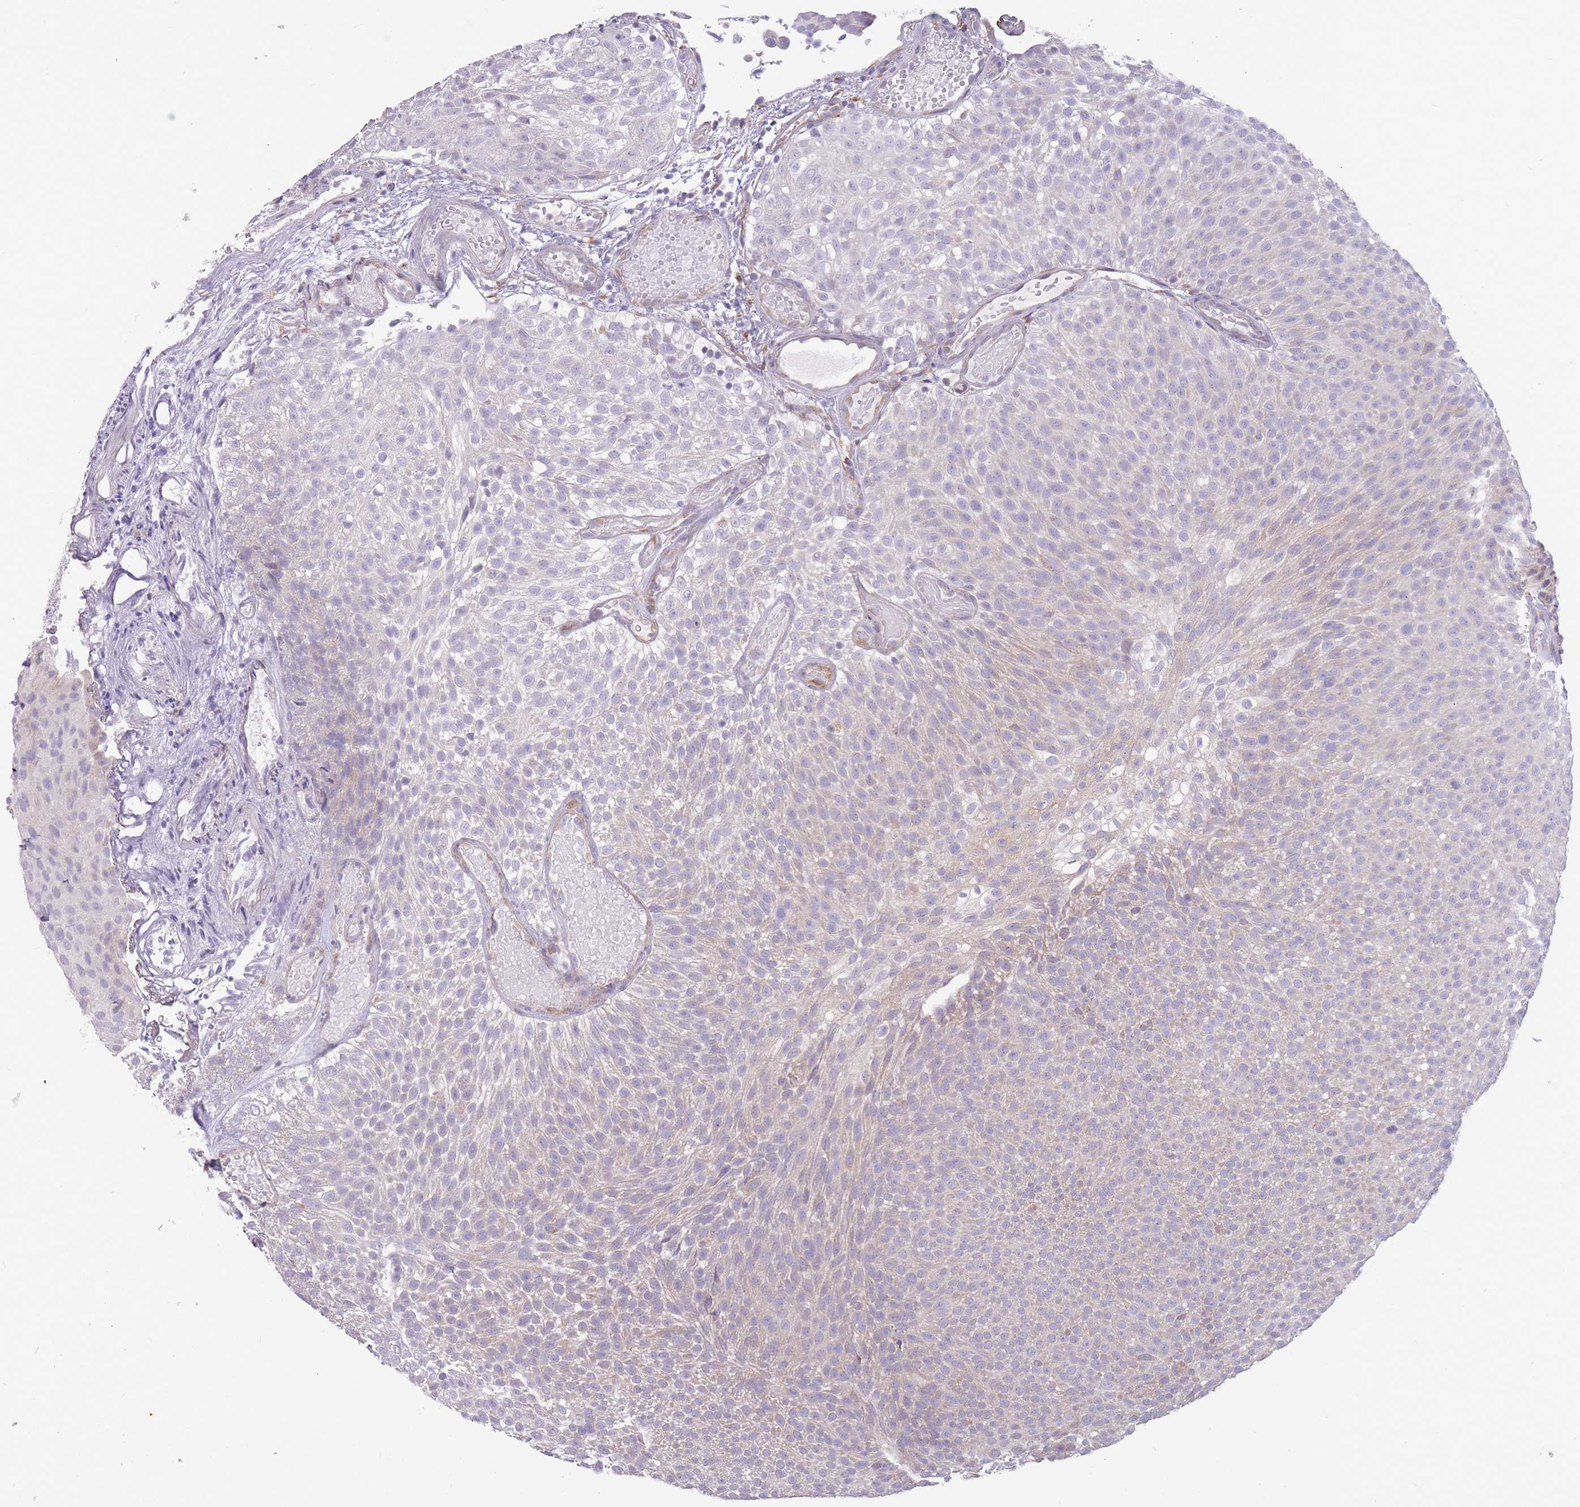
{"staining": {"intensity": "negative", "quantity": "none", "location": "none"}, "tissue": "urothelial cancer", "cell_type": "Tumor cells", "image_type": "cancer", "snomed": [{"axis": "morphology", "description": "Urothelial carcinoma, Low grade"}, {"axis": "topography", "description": "Urinary bladder"}], "caption": "High magnification brightfield microscopy of urothelial cancer stained with DAB (brown) and counterstained with hematoxylin (blue): tumor cells show no significant staining. Nuclei are stained in blue.", "gene": "TRAPPC5", "patient": {"sex": "male", "age": 78}}